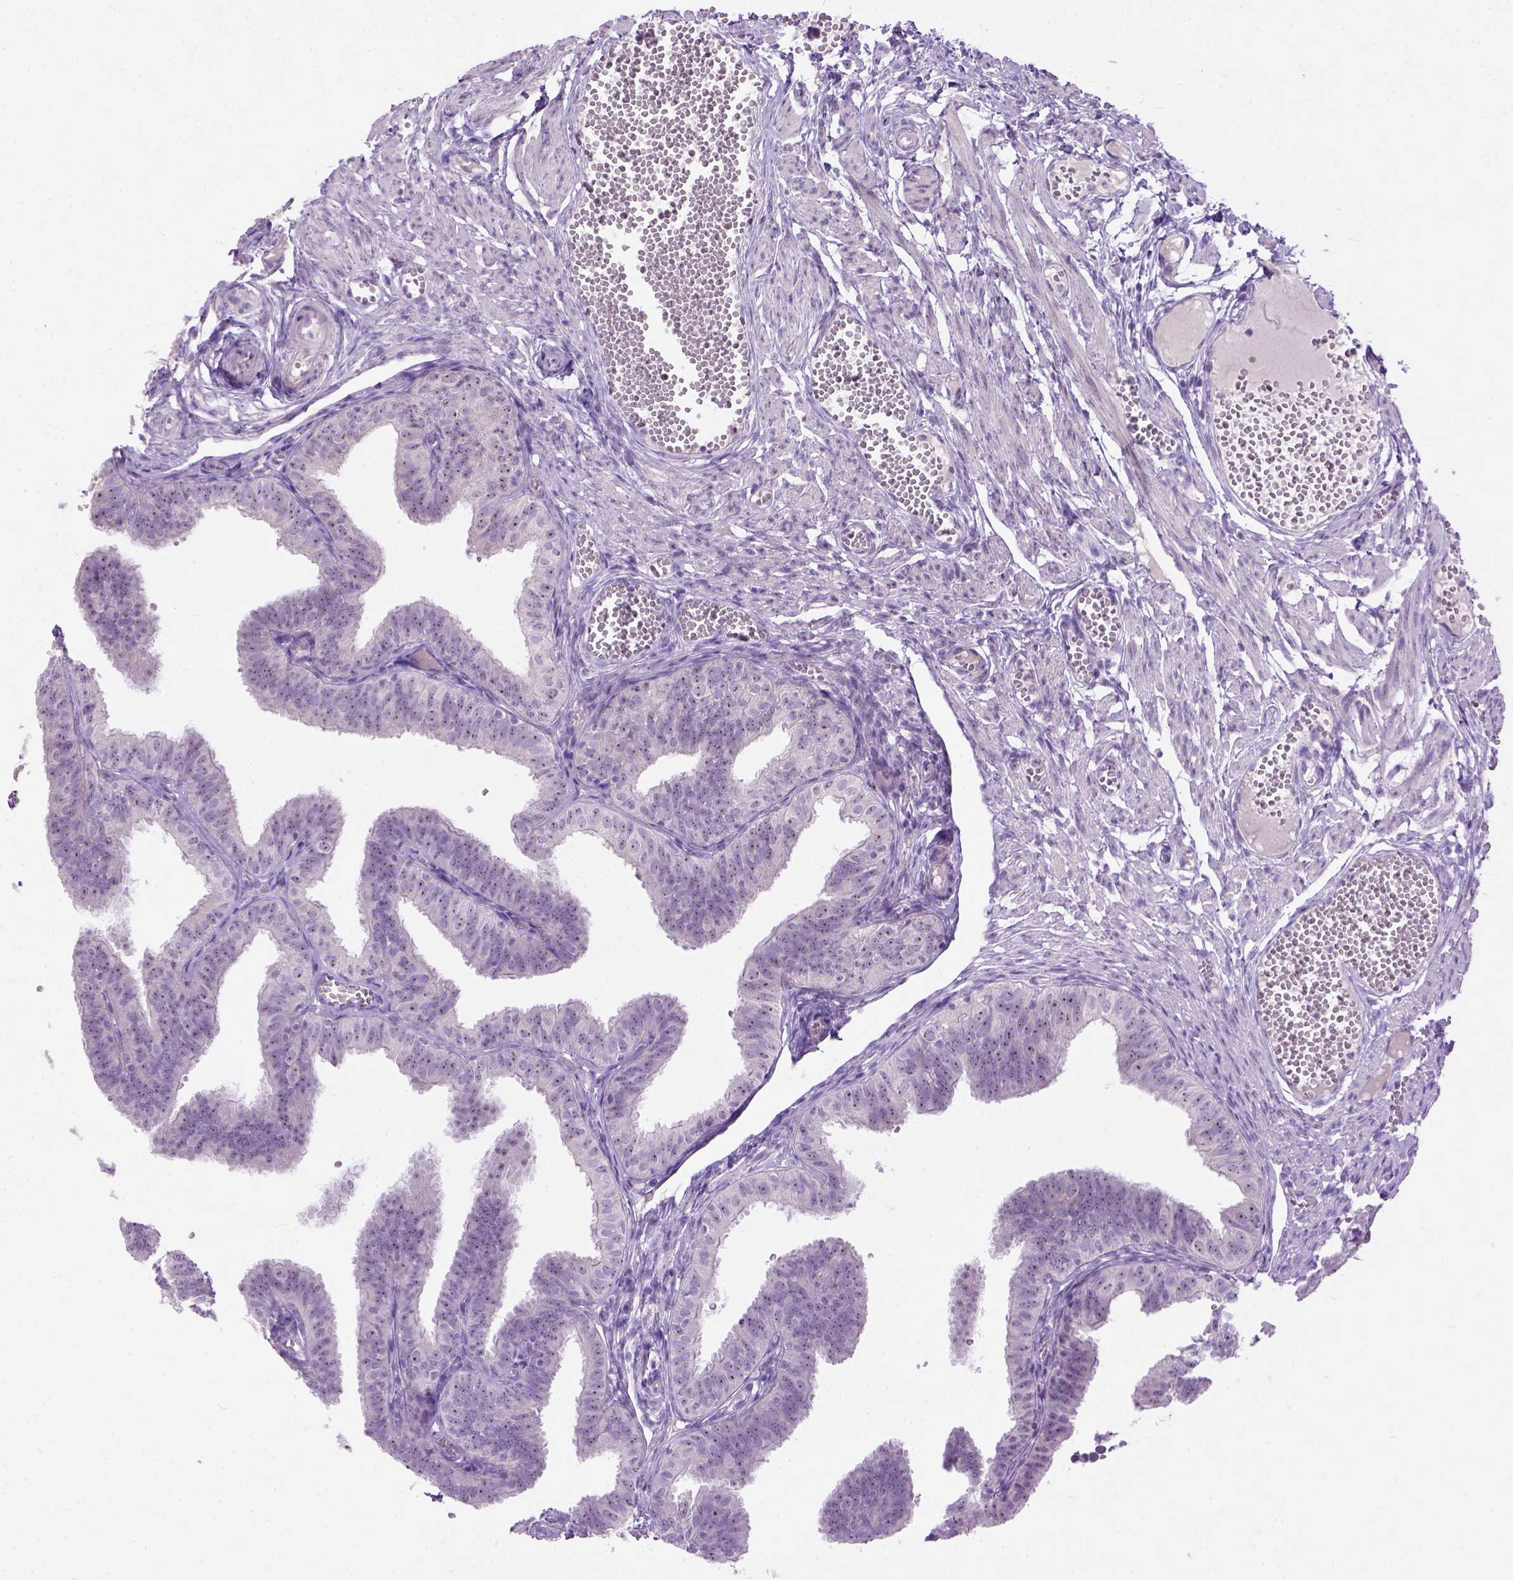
{"staining": {"intensity": "negative", "quantity": "none", "location": "none"}, "tissue": "fallopian tube", "cell_type": "Glandular cells", "image_type": "normal", "snomed": [{"axis": "morphology", "description": "Normal tissue, NOS"}, {"axis": "topography", "description": "Fallopian tube"}], "caption": "A micrograph of fallopian tube stained for a protein exhibits no brown staining in glandular cells.", "gene": "UTP4", "patient": {"sex": "female", "age": 25}}